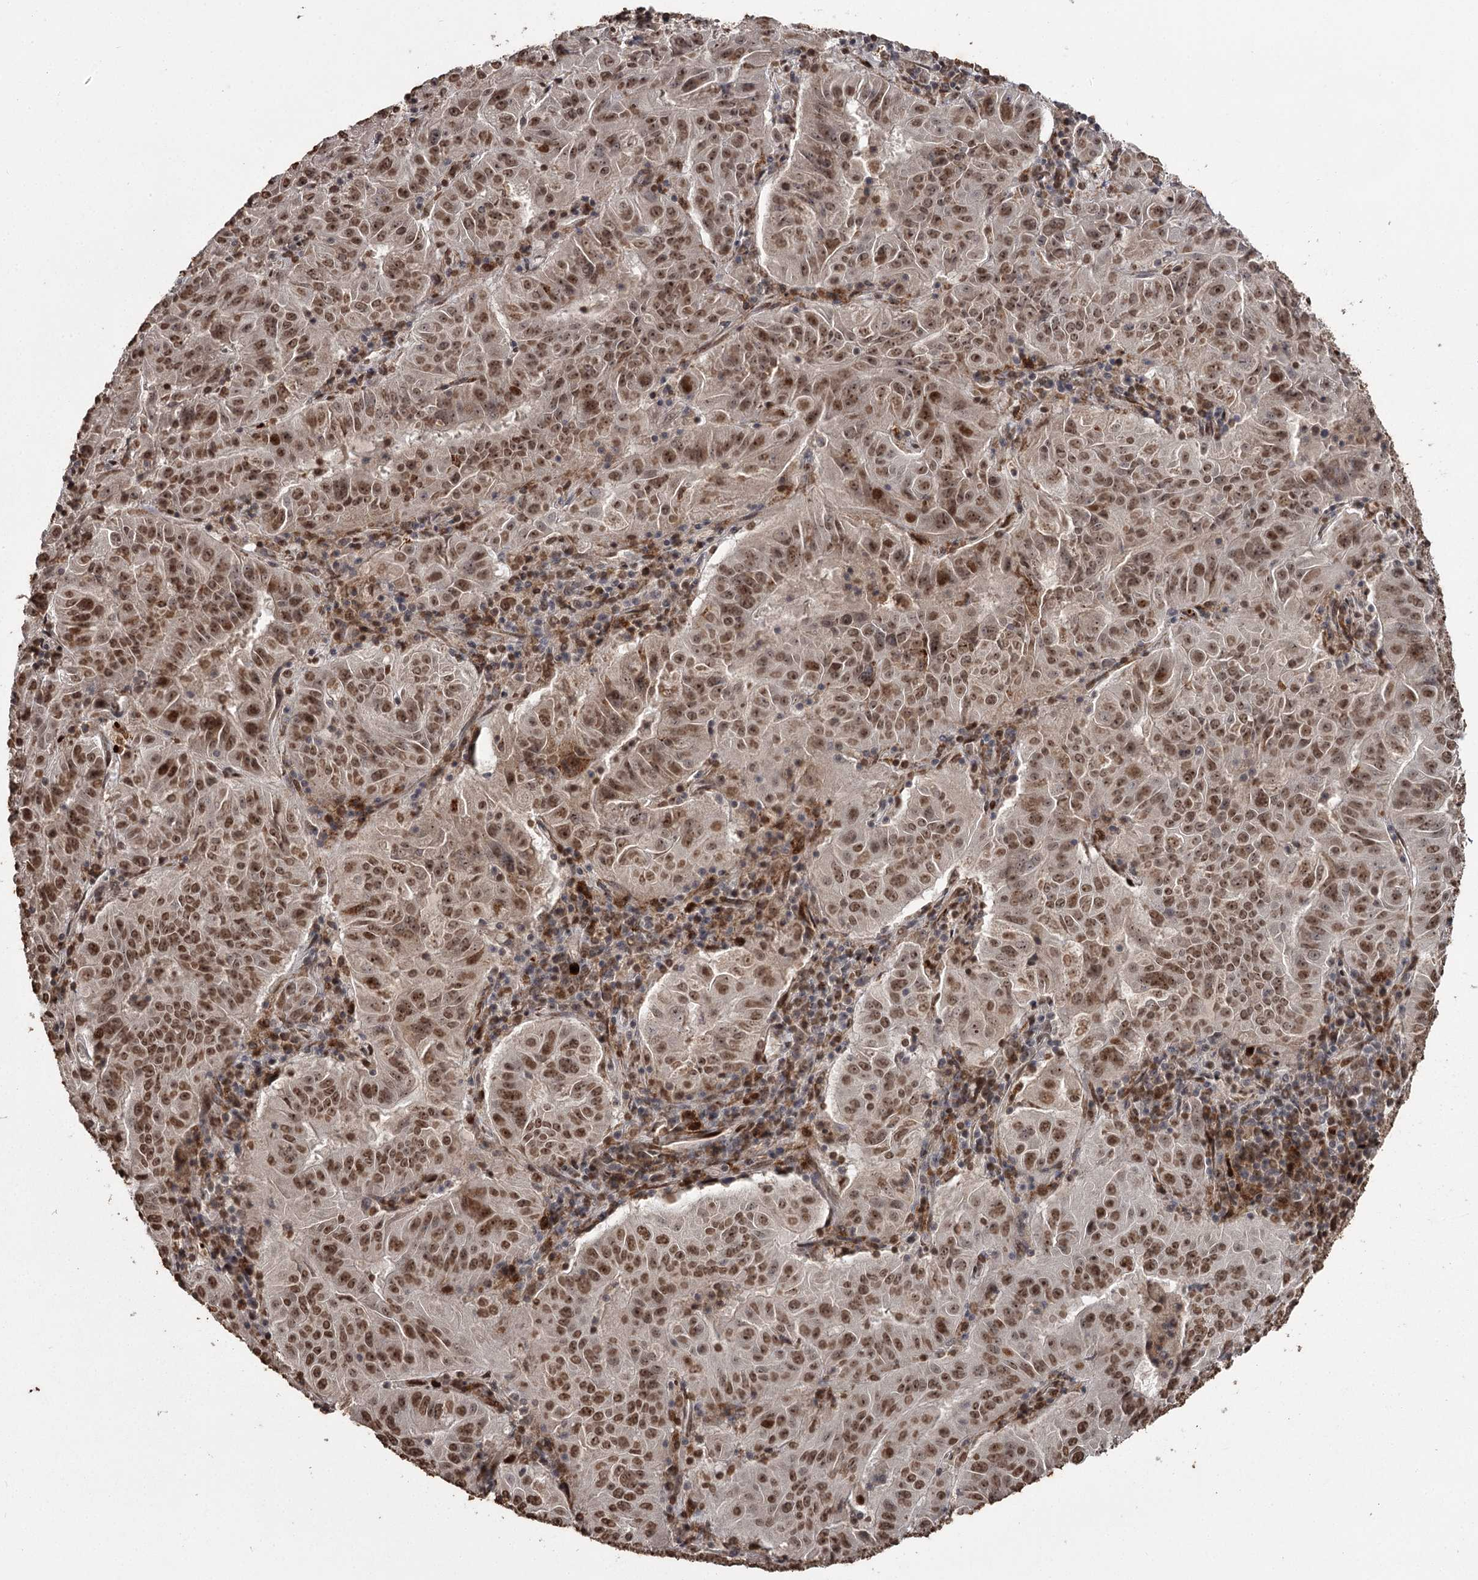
{"staining": {"intensity": "moderate", "quantity": ">75%", "location": "nuclear"}, "tissue": "pancreatic cancer", "cell_type": "Tumor cells", "image_type": "cancer", "snomed": [{"axis": "morphology", "description": "Adenocarcinoma, NOS"}, {"axis": "topography", "description": "Pancreas"}], "caption": "Immunohistochemistry (IHC) (DAB) staining of human pancreatic cancer demonstrates moderate nuclear protein positivity in approximately >75% of tumor cells.", "gene": "THYN1", "patient": {"sex": "male", "age": 63}}